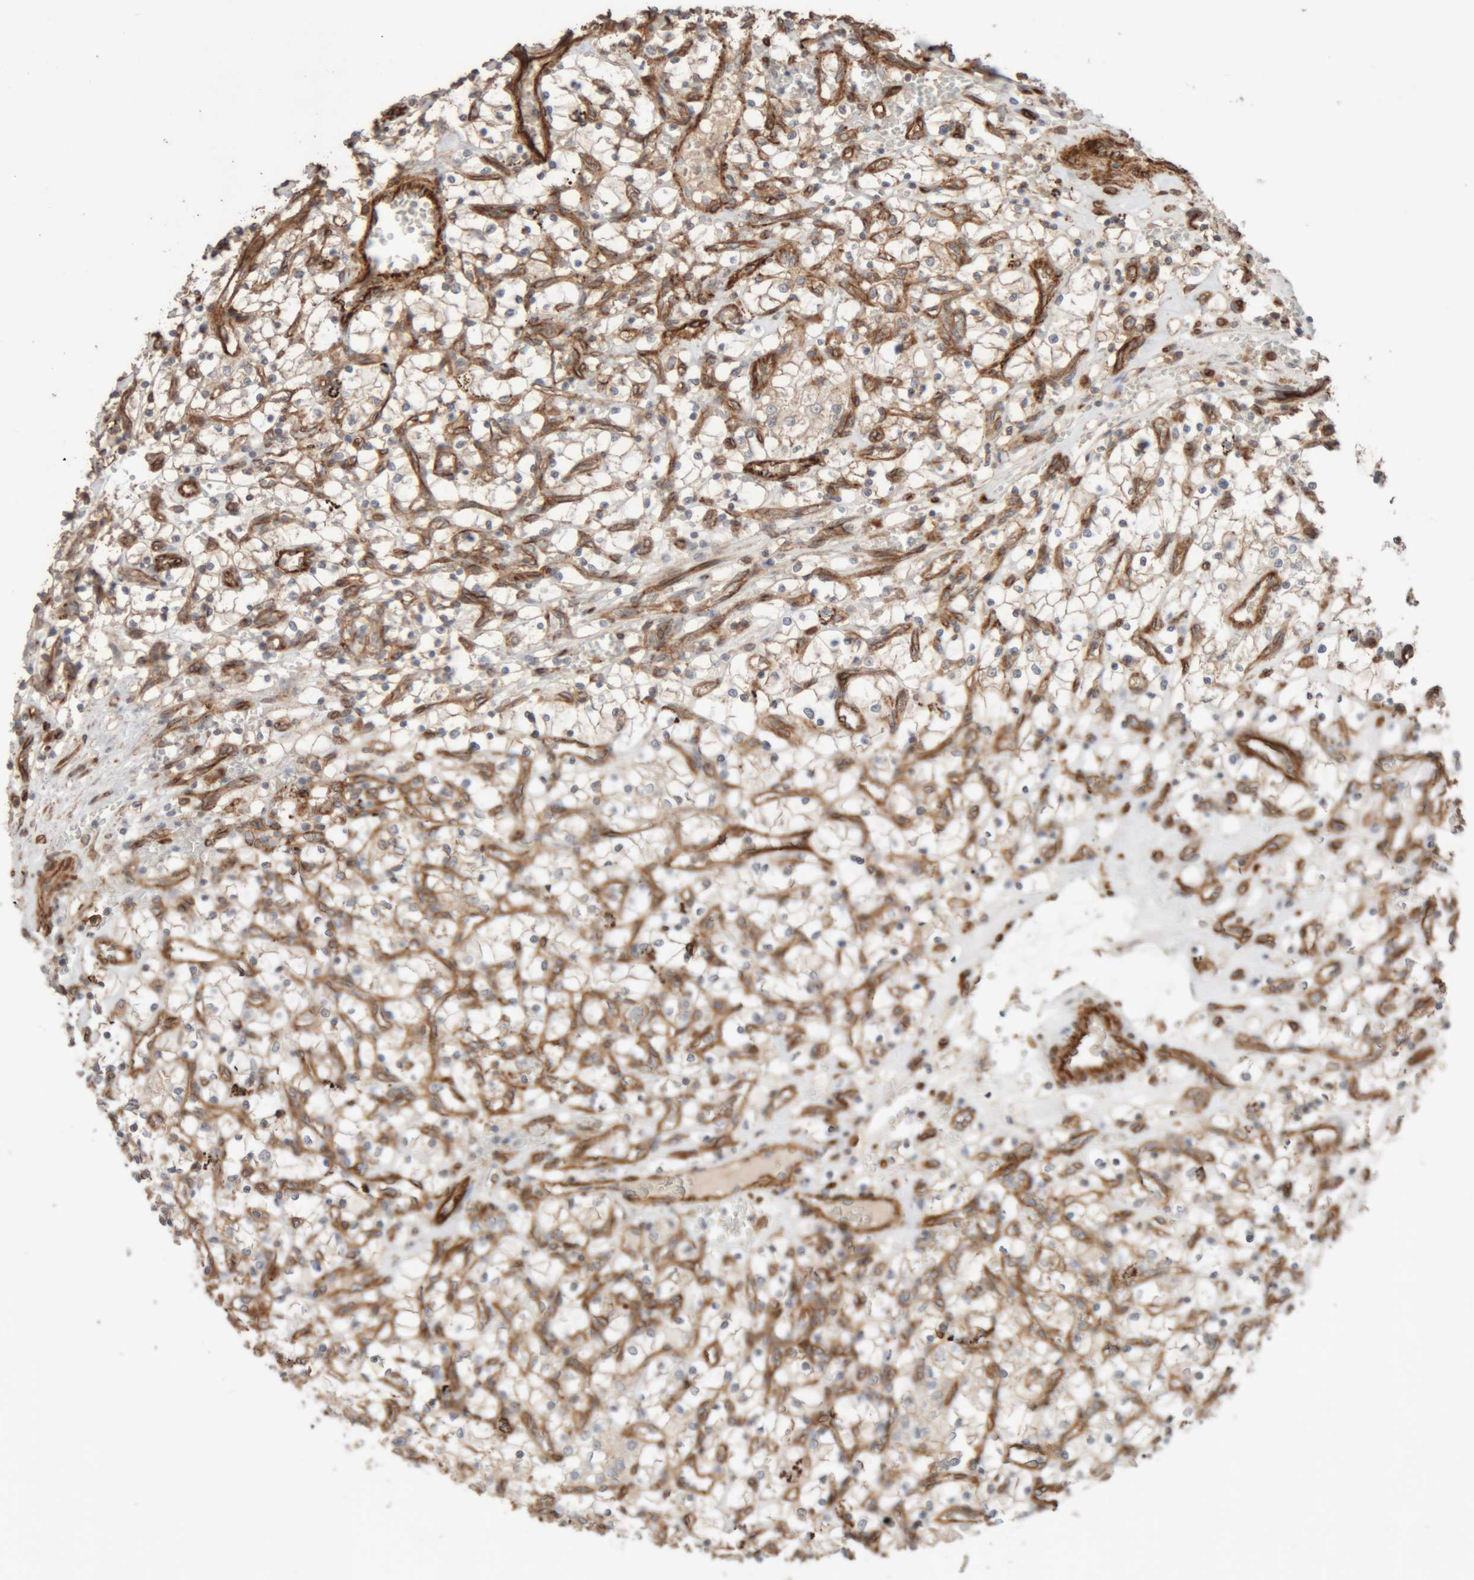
{"staining": {"intensity": "negative", "quantity": "none", "location": "none"}, "tissue": "renal cancer", "cell_type": "Tumor cells", "image_type": "cancer", "snomed": [{"axis": "morphology", "description": "Adenocarcinoma, NOS"}, {"axis": "topography", "description": "Kidney"}], "caption": "Immunohistochemical staining of renal cancer (adenocarcinoma) shows no significant positivity in tumor cells.", "gene": "RAB32", "patient": {"sex": "female", "age": 69}}